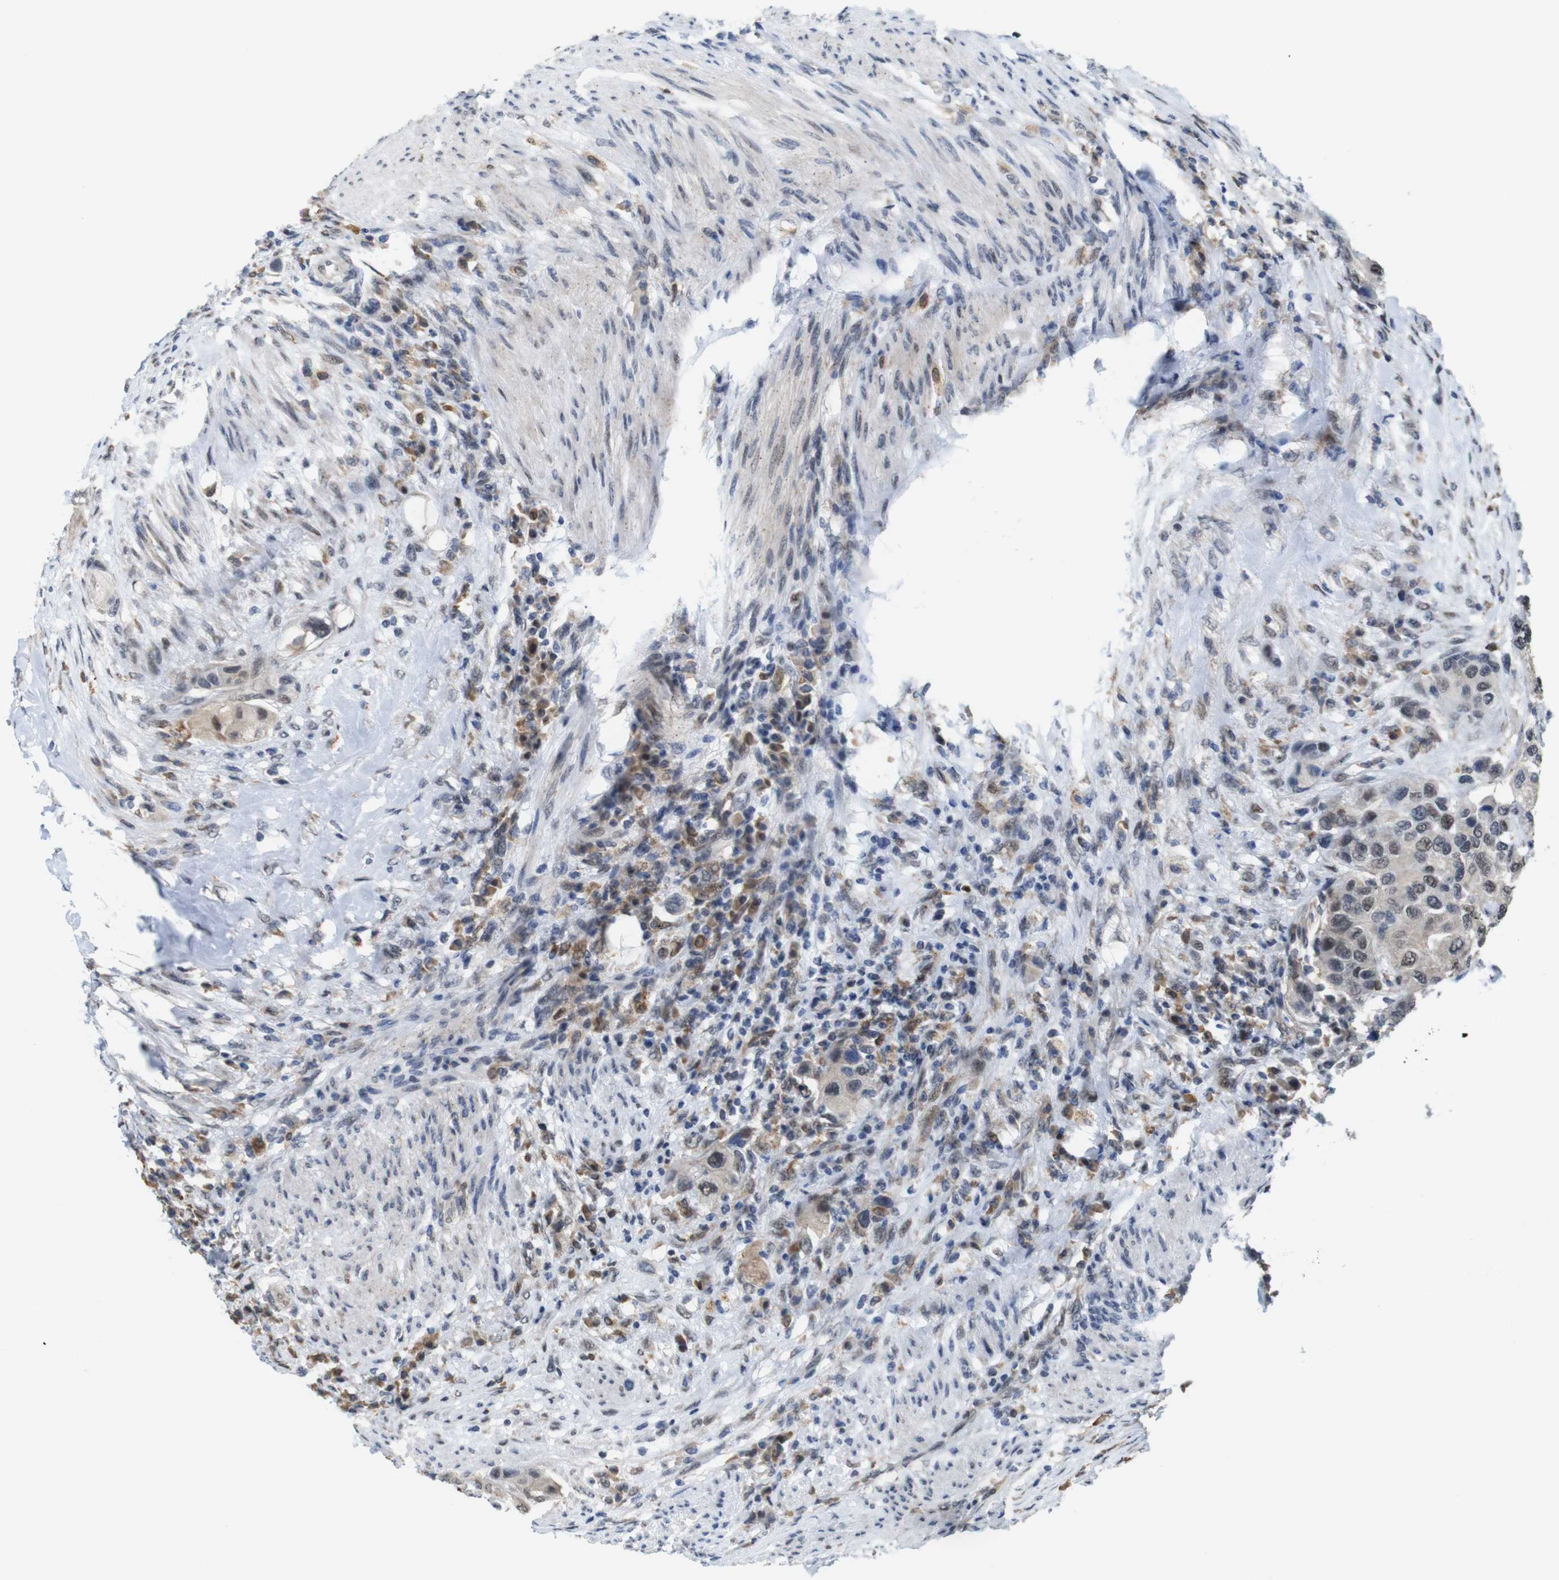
{"staining": {"intensity": "weak", "quantity": ">75%", "location": "cytoplasmic/membranous,nuclear"}, "tissue": "urothelial cancer", "cell_type": "Tumor cells", "image_type": "cancer", "snomed": [{"axis": "morphology", "description": "Urothelial carcinoma, High grade"}, {"axis": "topography", "description": "Urinary bladder"}], "caption": "A low amount of weak cytoplasmic/membranous and nuclear staining is present in about >75% of tumor cells in urothelial cancer tissue.", "gene": "PNMA8A", "patient": {"sex": "female", "age": 56}}